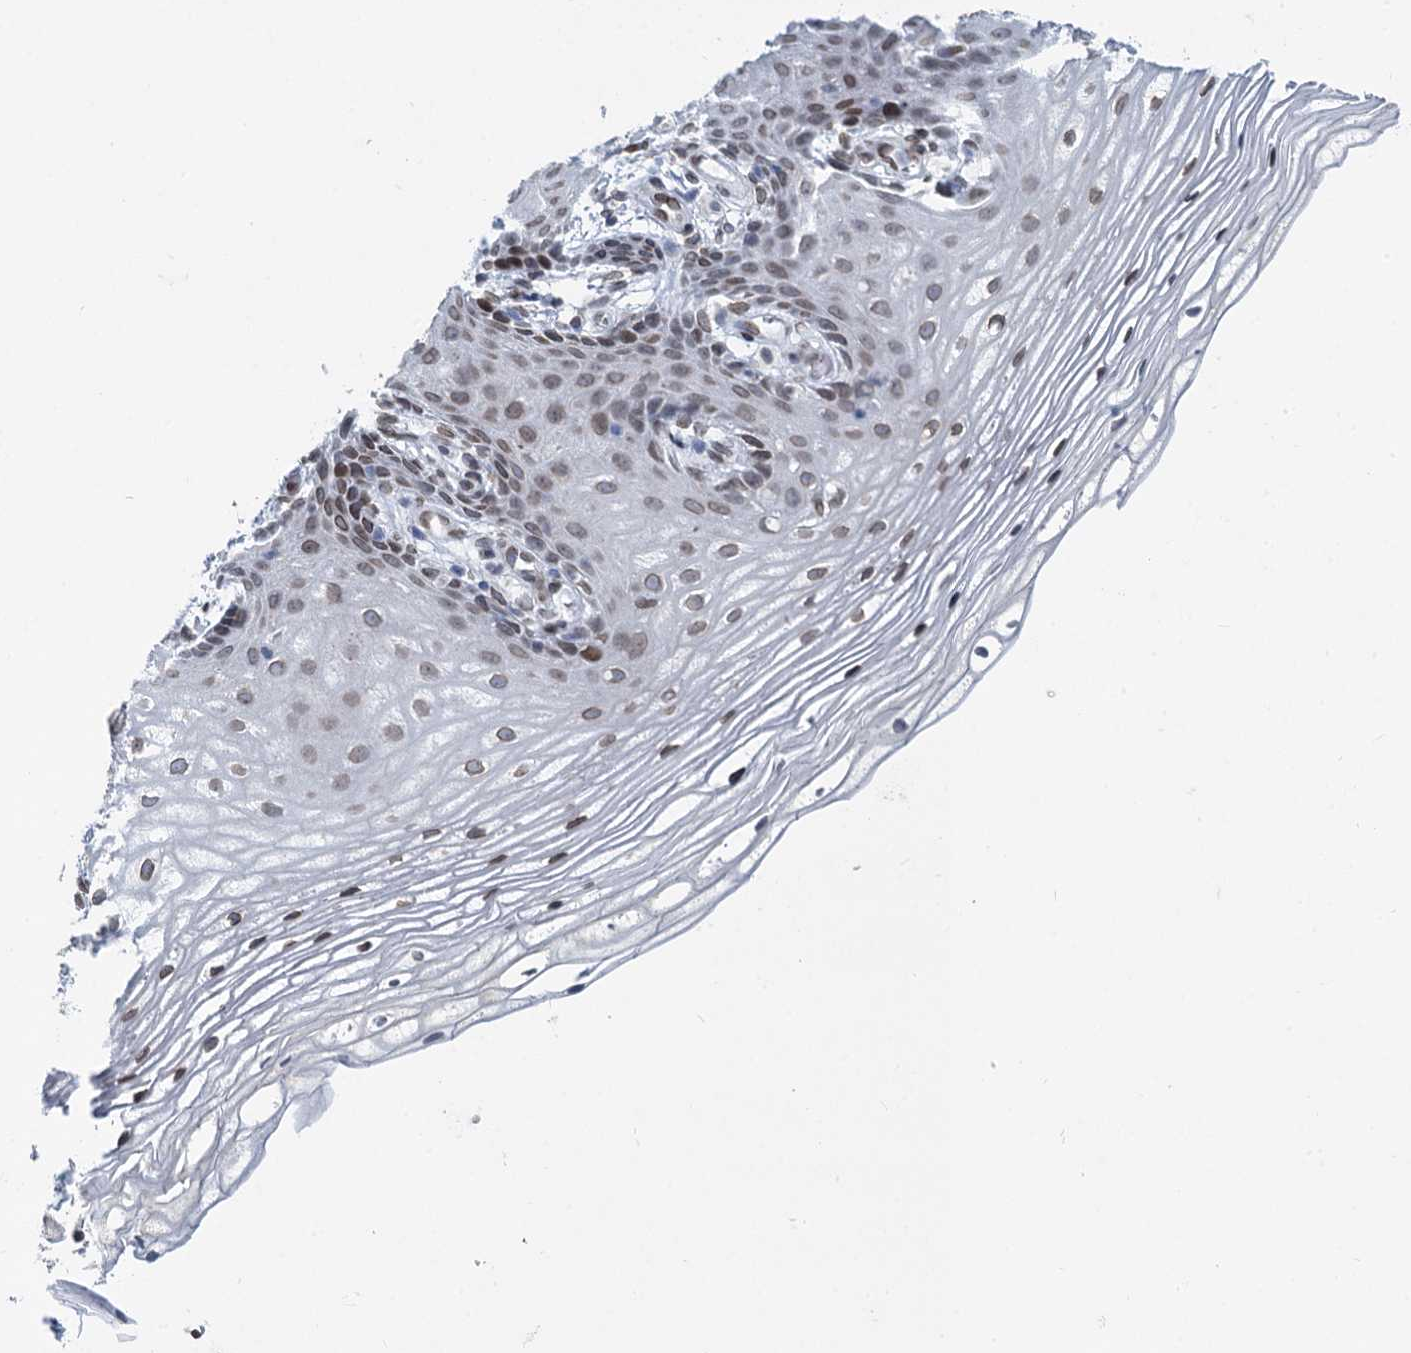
{"staining": {"intensity": "moderate", "quantity": "25%-75%", "location": "cytoplasmic/membranous,nuclear"}, "tissue": "vagina", "cell_type": "Squamous epithelial cells", "image_type": "normal", "snomed": [{"axis": "morphology", "description": "Normal tissue, NOS"}, {"axis": "topography", "description": "Vagina"}], "caption": "Squamous epithelial cells demonstrate medium levels of moderate cytoplasmic/membranous,nuclear expression in approximately 25%-75% of cells in unremarkable human vagina. The staining was performed using DAB (3,3'-diaminobenzidine), with brown indicating positive protein expression. Nuclei are stained blue with hematoxylin.", "gene": "PRSS35", "patient": {"sex": "female", "age": 60}}